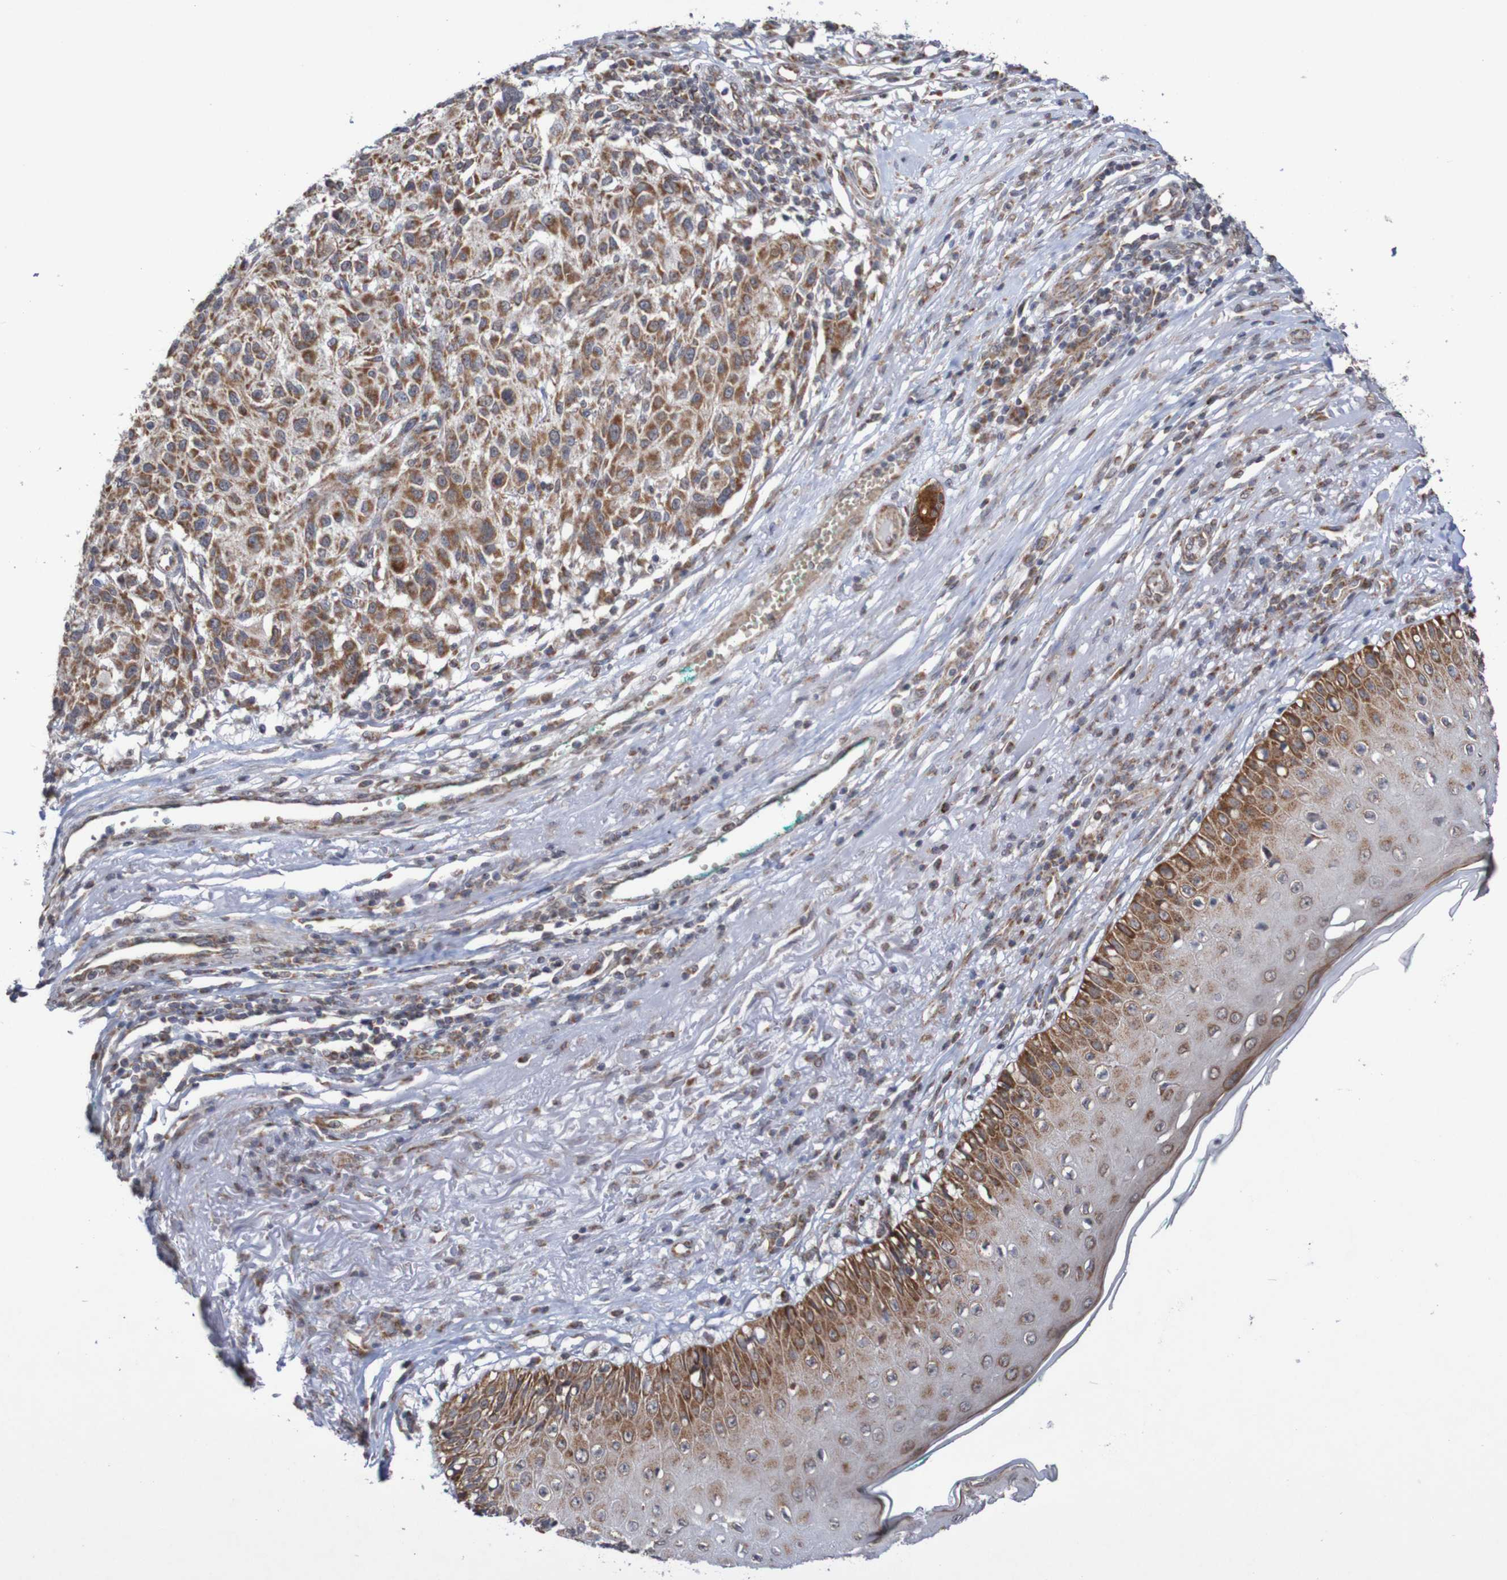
{"staining": {"intensity": "moderate", "quantity": "25%-75%", "location": "cytoplasmic/membranous"}, "tissue": "melanoma", "cell_type": "Tumor cells", "image_type": "cancer", "snomed": [{"axis": "morphology", "description": "Necrosis, NOS"}, {"axis": "morphology", "description": "Malignant melanoma, NOS"}, {"axis": "topography", "description": "Skin"}], "caption": "About 25%-75% of tumor cells in malignant melanoma demonstrate moderate cytoplasmic/membranous protein positivity as visualized by brown immunohistochemical staining.", "gene": "DVL1", "patient": {"sex": "female", "age": 87}}